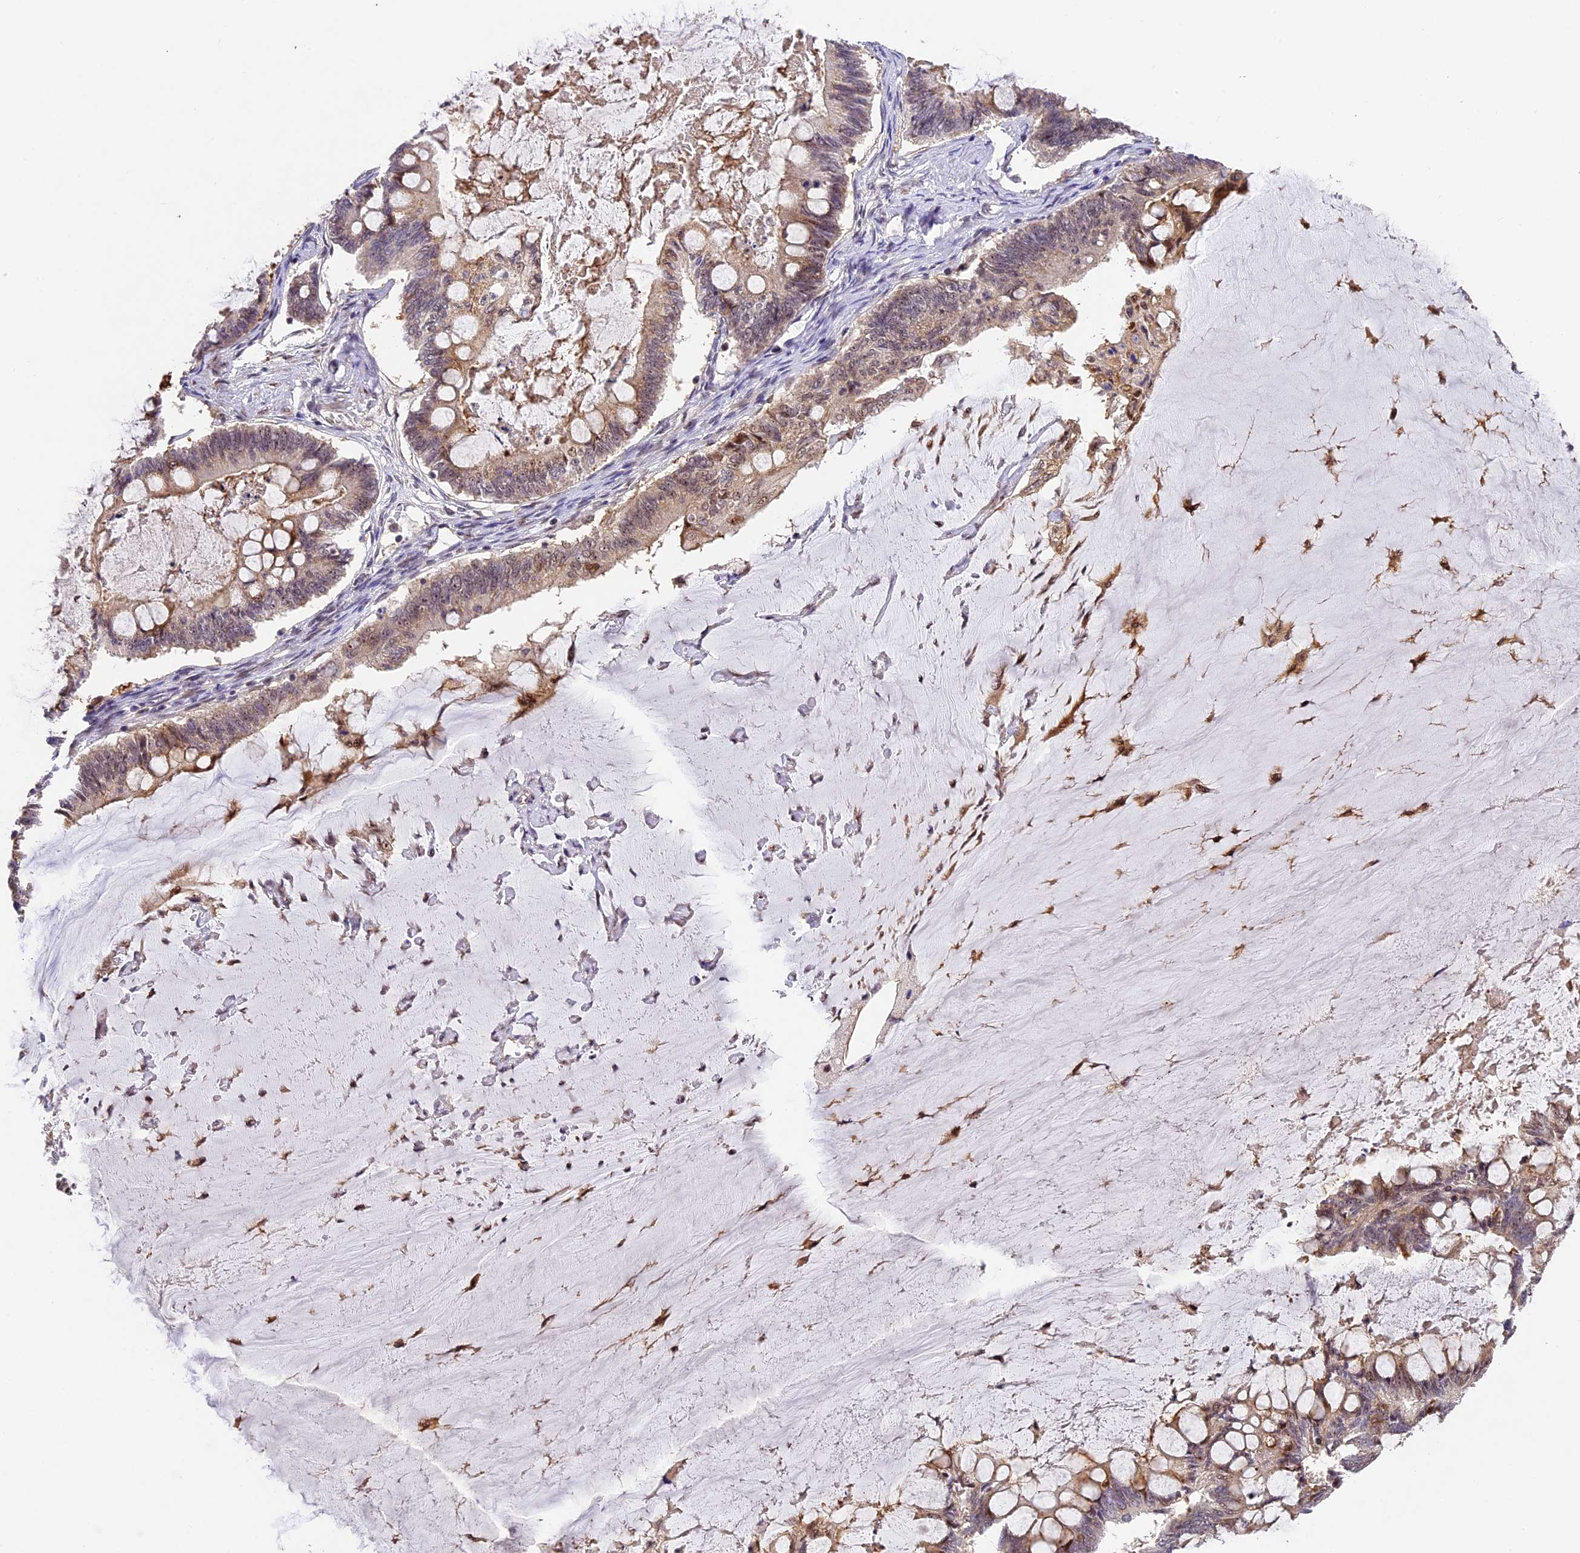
{"staining": {"intensity": "moderate", "quantity": "<25%", "location": "cytoplasmic/membranous"}, "tissue": "ovarian cancer", "cell_type": "Tumor cells", "image_type": "cancer", "snomed": [{"axis": "morphology", "description": "Cystadenocarcinoma, mucinous, NOS"}, {"axis": "topography", "description": "Ovary"}], "caption": "Immunohistochemistry (IHC) of human ovarian cancer demonstrates low levels of moderate cytoplasmic/membranous expression in about <25% of tumor cells.", "gene": "ZAR1L", "patient": {"sex": "female", "age": 61}}